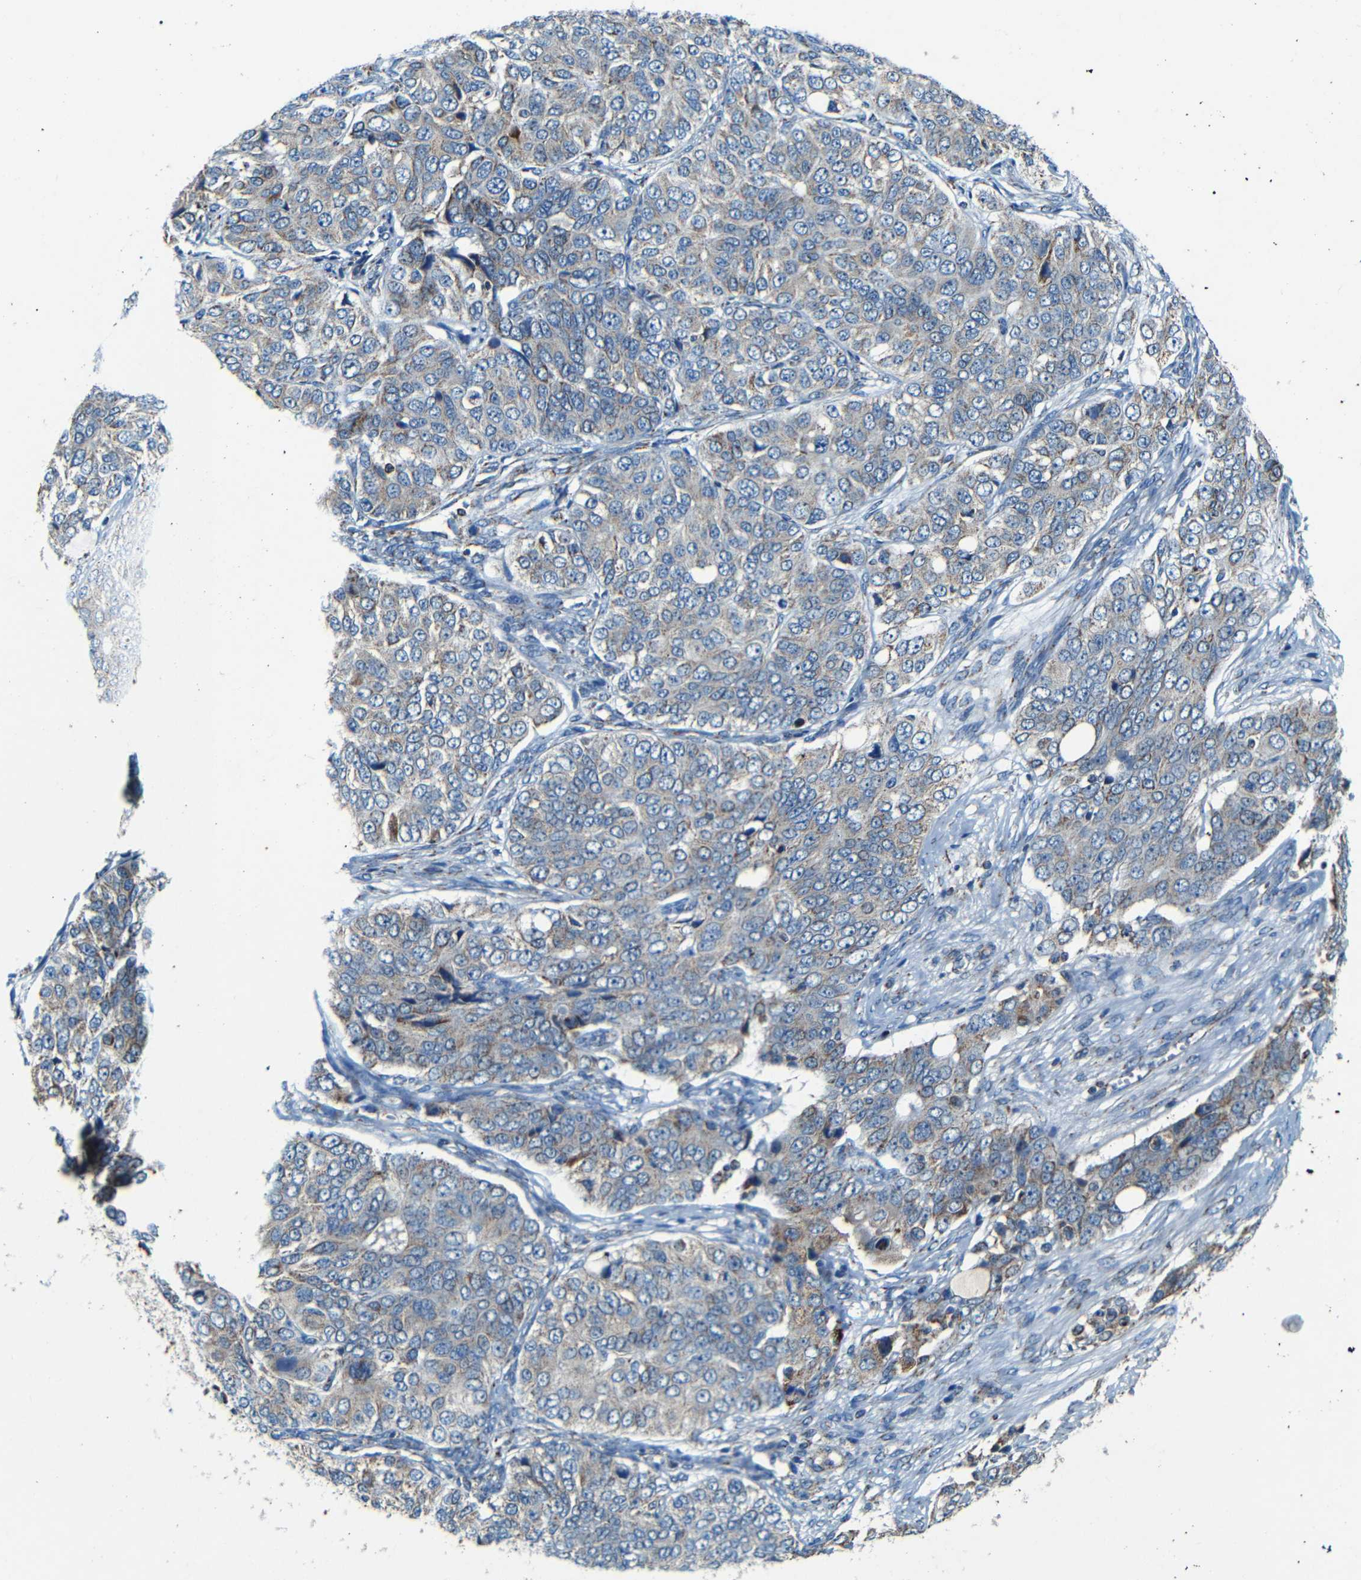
{"staining": {"intensity": "weak", "quantity": ">75%", "location": "cytoplasmic/membranous"}, "tissue": "ovarian cancer", "cell_type": "Tumor cells", "image_type": "cancer", "snomed": [{"axis": "morphology", "description": "Carcinoma, endometroid"}, {"axis": "topography", "description": "Ovary"}], "caption": "DAB immunohistochemical staining of ovarian cancer (endometroid carcinoma) exhibits weak cytoplasmic/membranous protein expression in about >75% of tumor cells.", "gene": "WSCD2", "patient": {"sex": "female", "age": 51}}